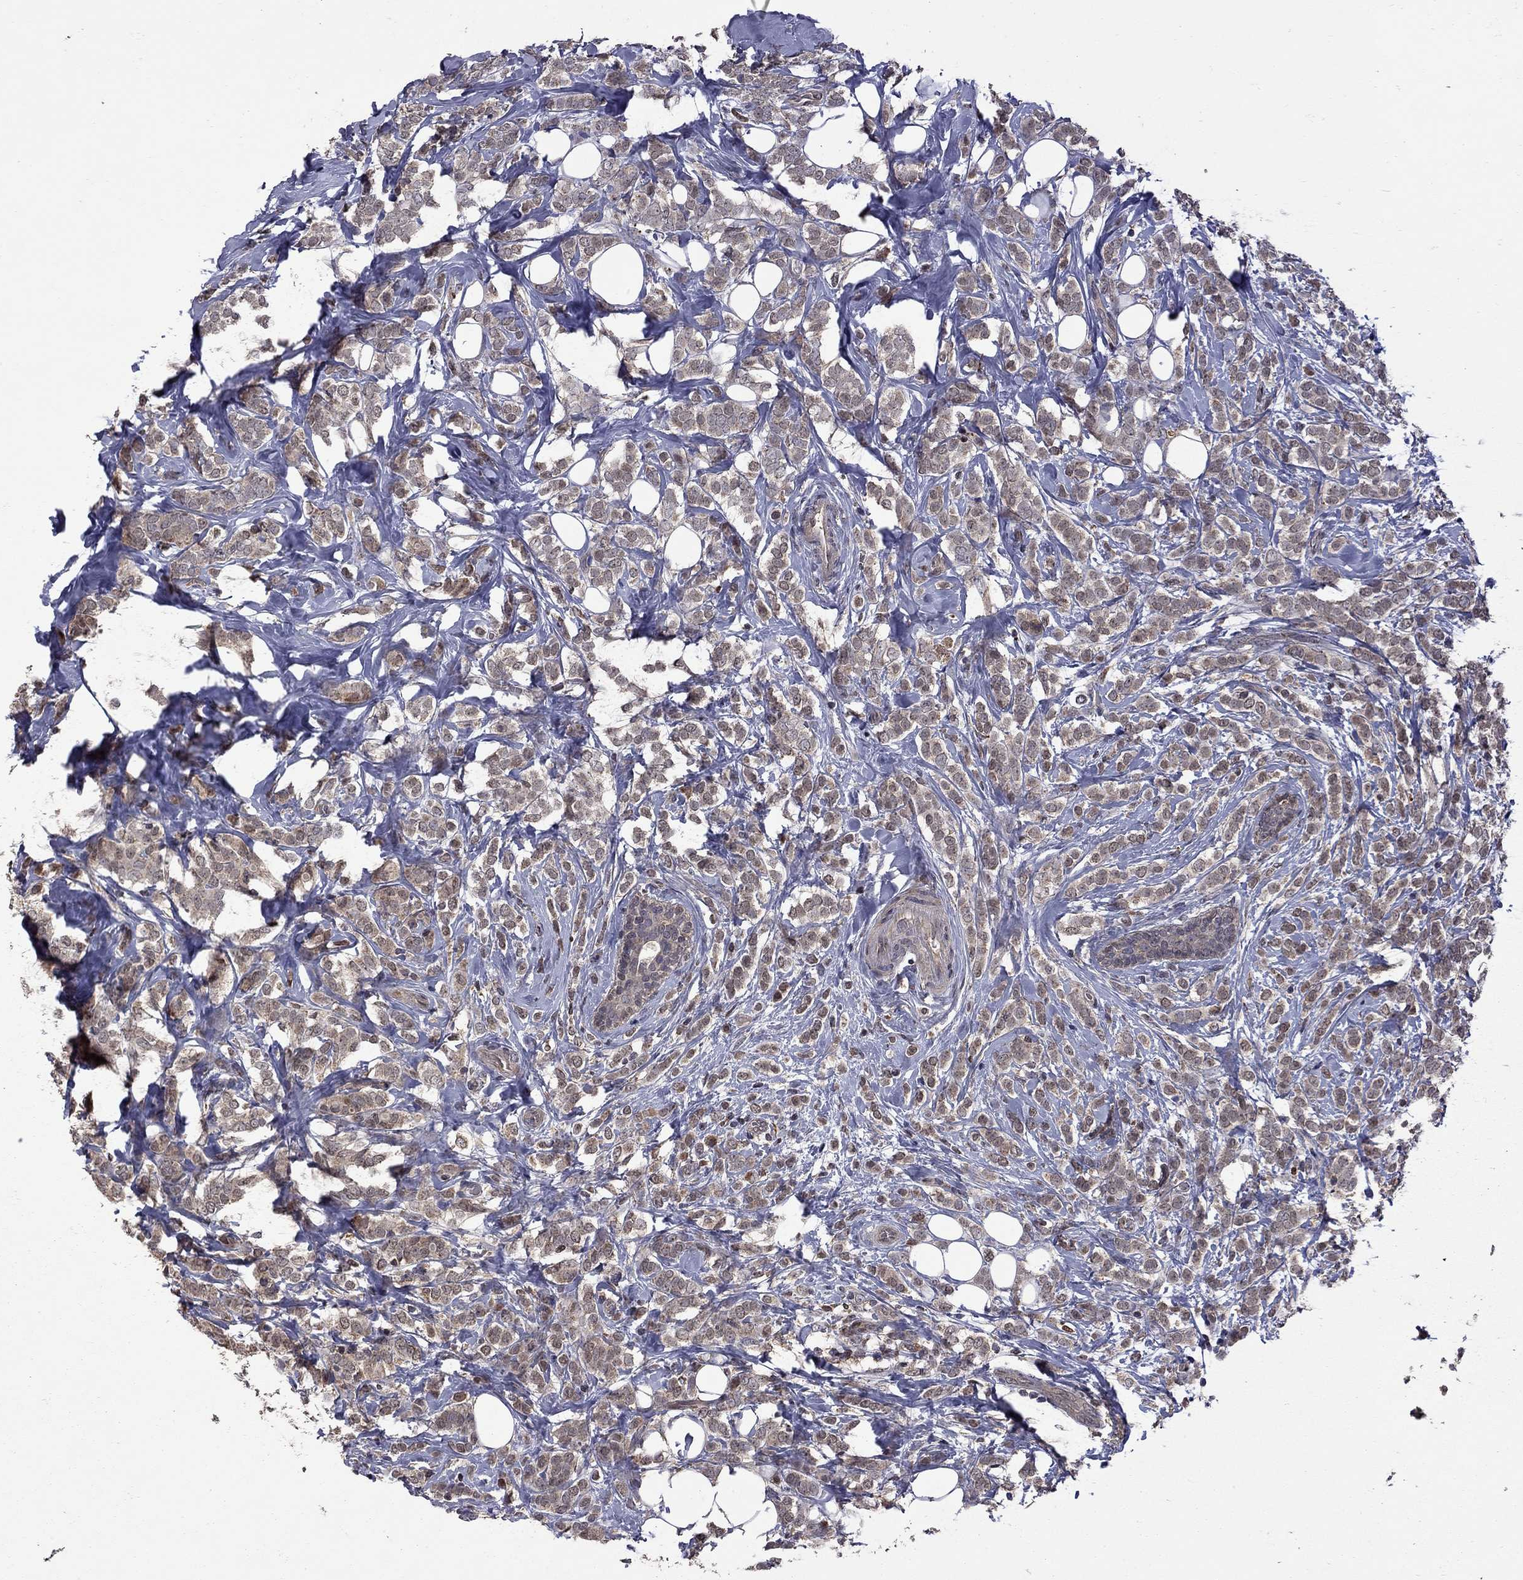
{"staining": {"intensity": "moderate", "quantity": ">75%", "location": "cytoplasmic/membranous"}, "tissue": "breast cancer", "cell_type": "Tumor cells", "image_type": "cancer", "snomed": [{"axis": "morphology", "description": "Lobular carcinoma"}, {"axis": "topography", "description": "Breast"}], "caption": "DAB (3,3'-diaminobenzidine) immunohistochemical staining of breast cancer exhibits moderate cytoplasmic/membranous protein expression in about >75% of tumor cells. (brown staining indicates protein expression, while blue staining denotes nuclei).", "gene": "IPP", "patient": {"sex": "female", "age": 49}}